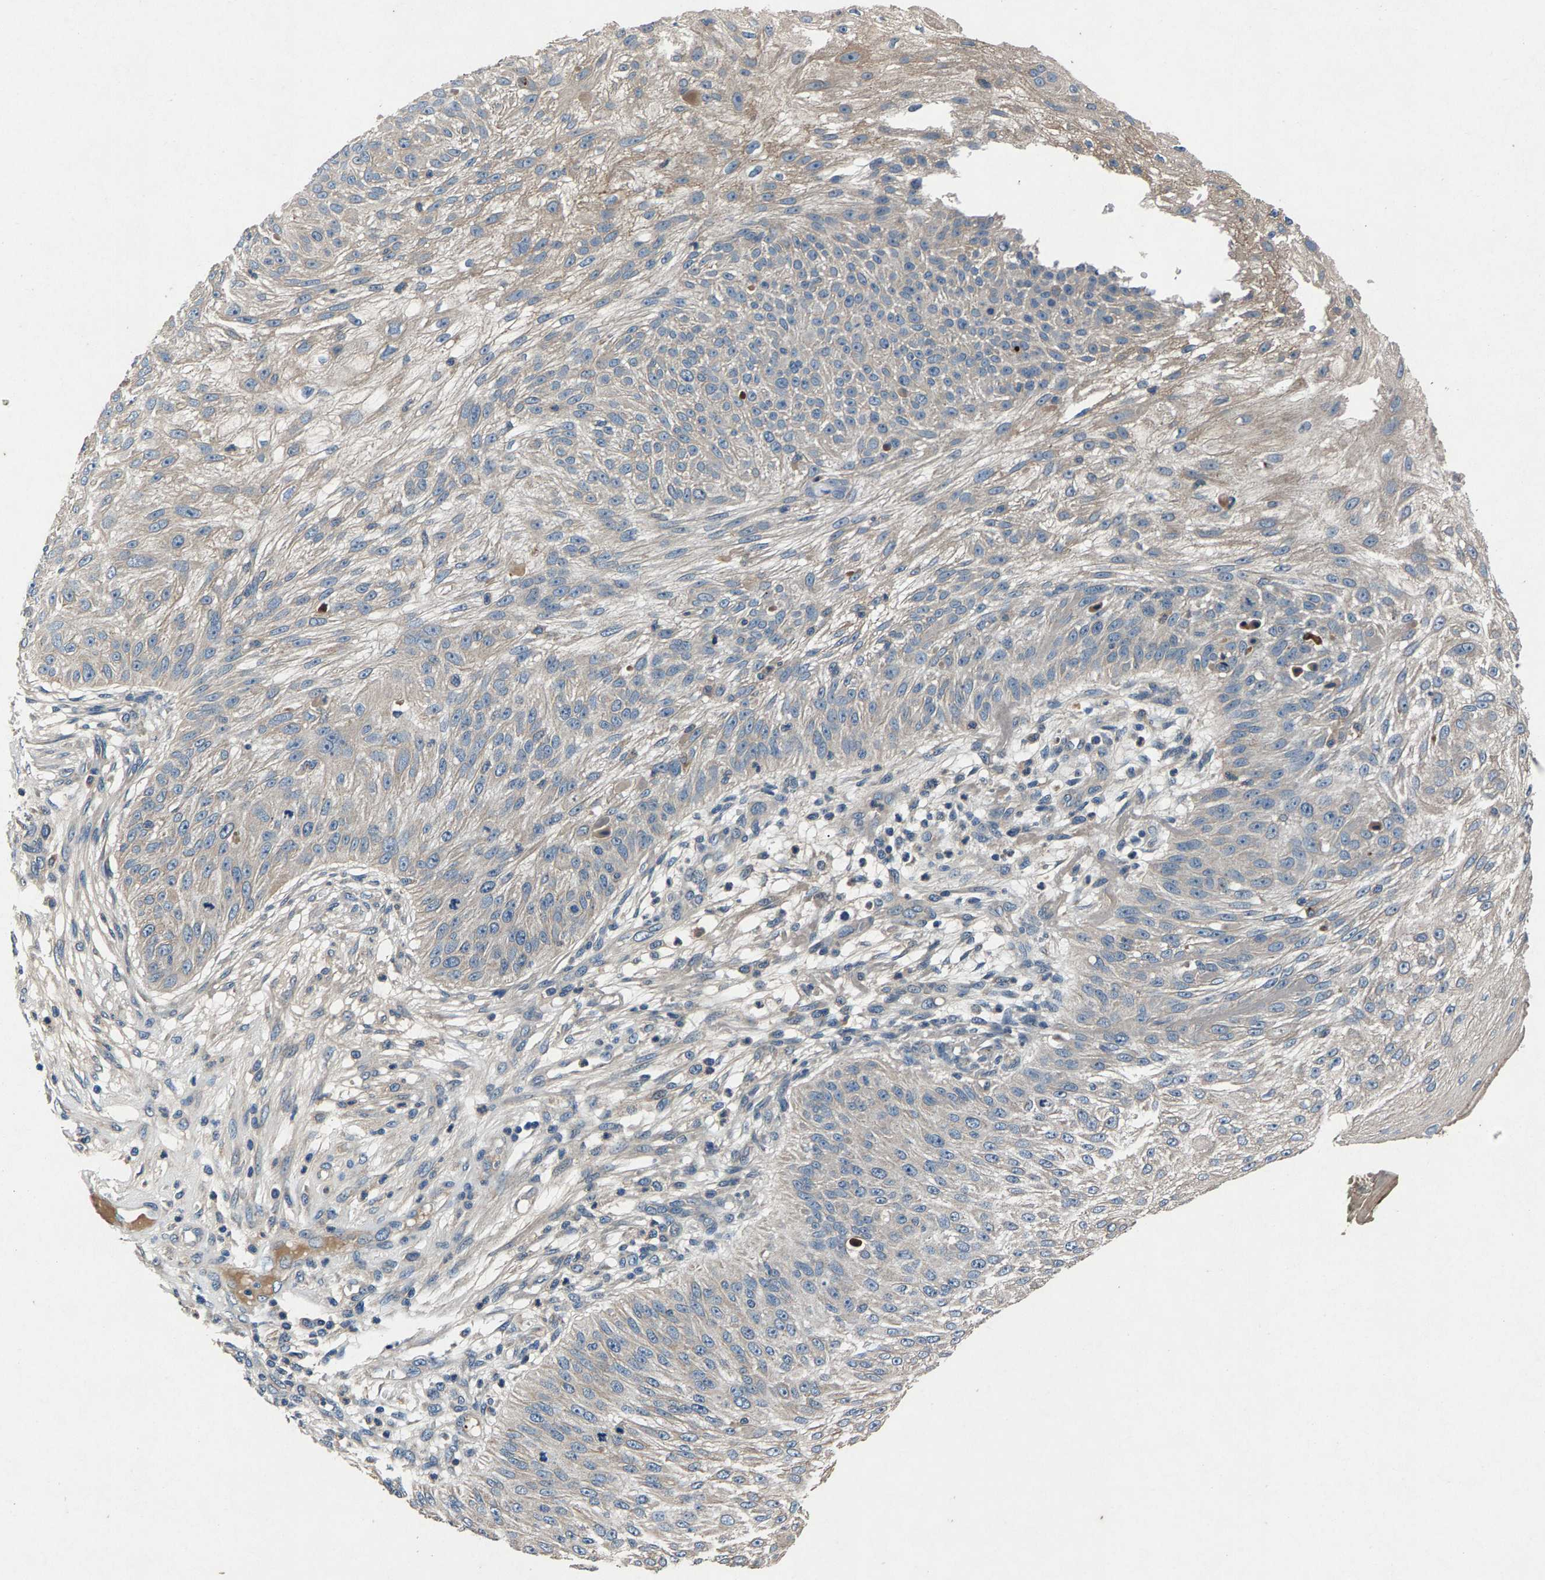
{"staining": {"intensity": "weak", "quantity": "<25%", "location": "cytoplasmic/membranous"}, "tissue": "skin cancer", "cell_type": "Tumor cells", "image_type": "cancer", "snomed": [{"axis": "morphology", "description": "Squamous cell carcinoma, NOS"}, {"axis": "topography", "description": "Skin"}], "caption": "A histopathology image of skin squamous cell carcinoma stained for a protein shows no brown staining in tumor cells.", "gene": "PRXL2C", "patient": {"sex": "female", "age": 80}}